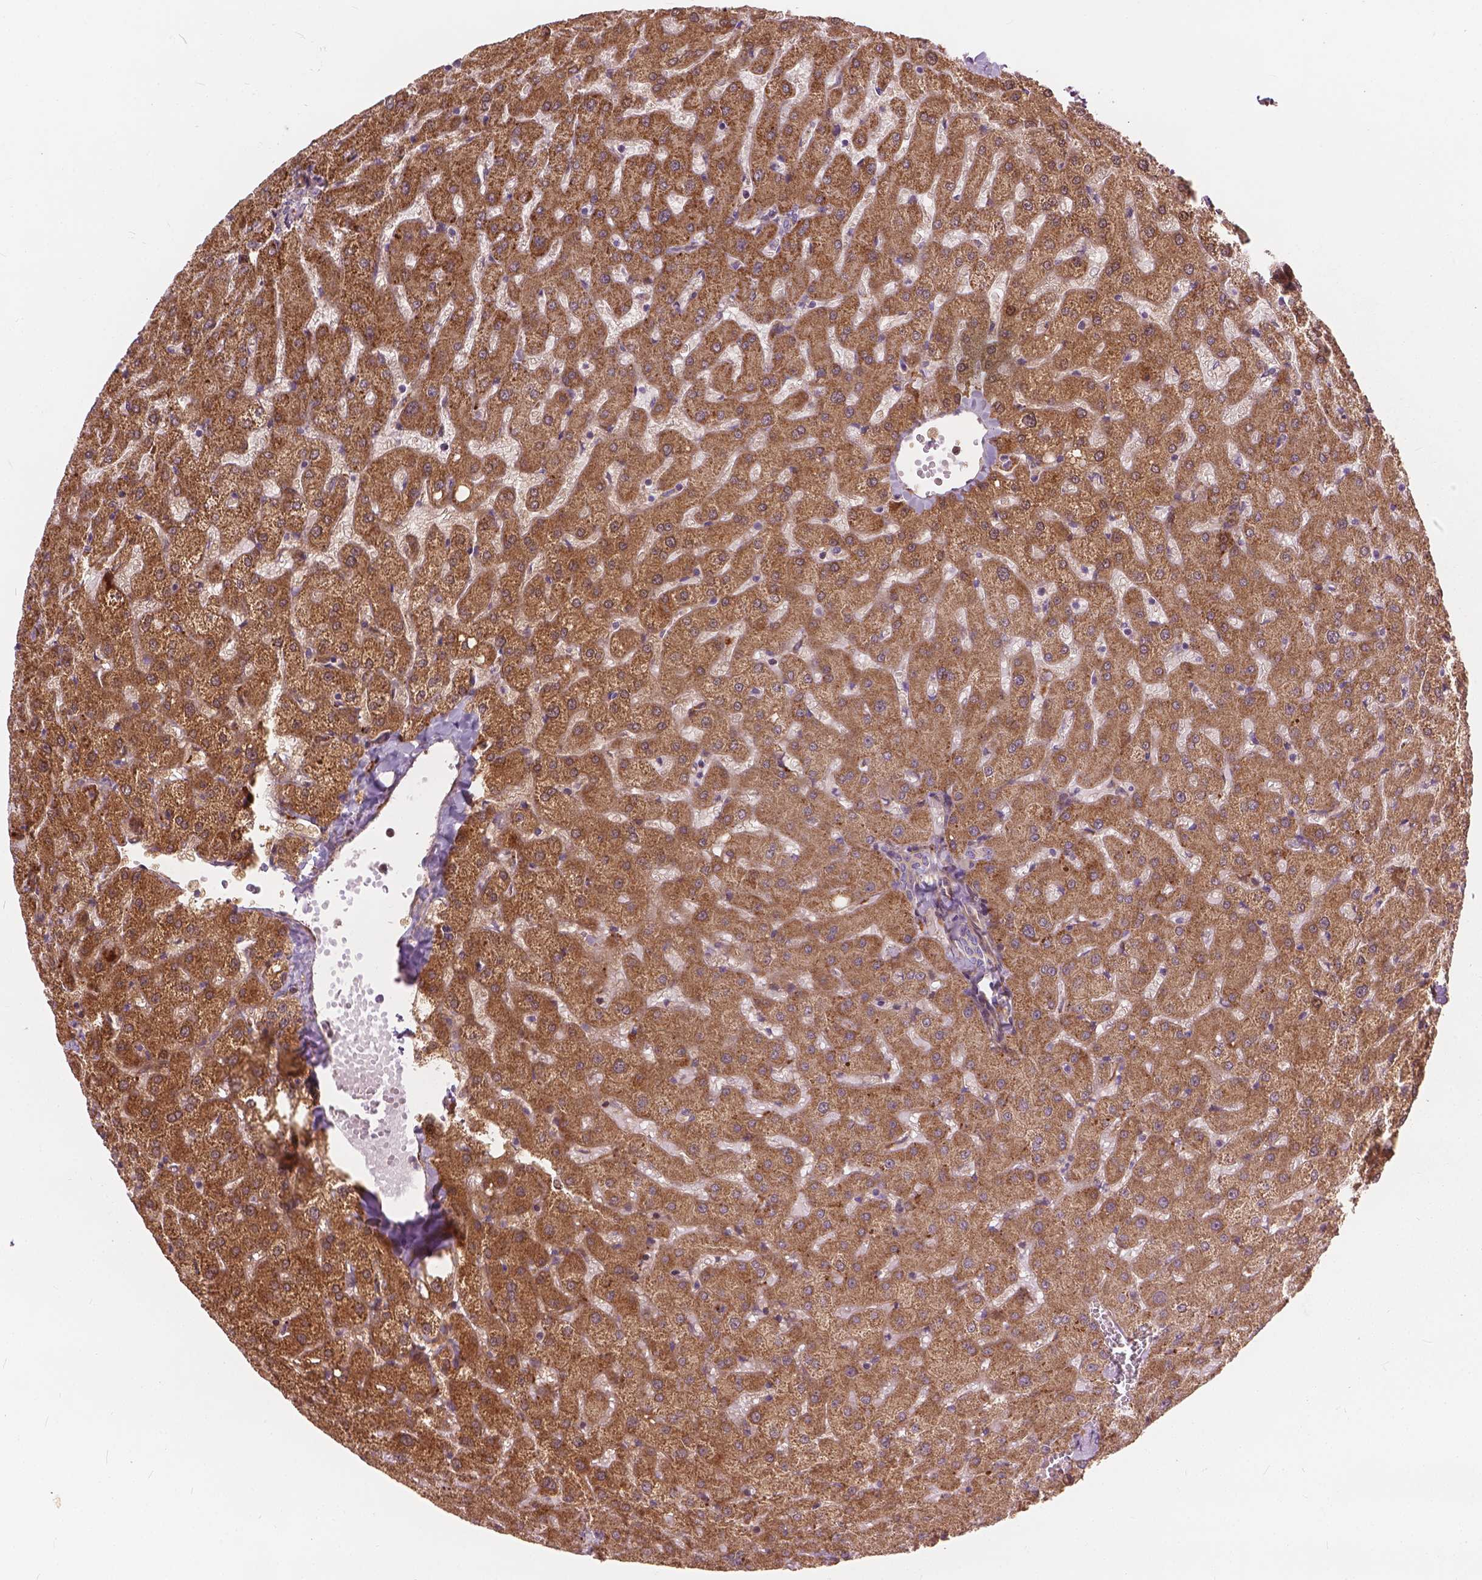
{"staining": {"intensity": "weak", "quantity": "<25%", "location": "cytoplasmic/membranous"}, "tissue": "liver", "cell_type": "Cholangiocytes", "image_type": "normal", "snomed": [{"axis": "morphology", "description": "Normal tissue, NOS"}, {"axis": "topography", "description": "Liver"}], "caption": "Immunohistochemistry histopathology image of benign liver: liver stained with DAB displays no significant protein staining in cholangiocytes.", "gene": "MORN1", "patient": {"sex": "female", "age": 50}}